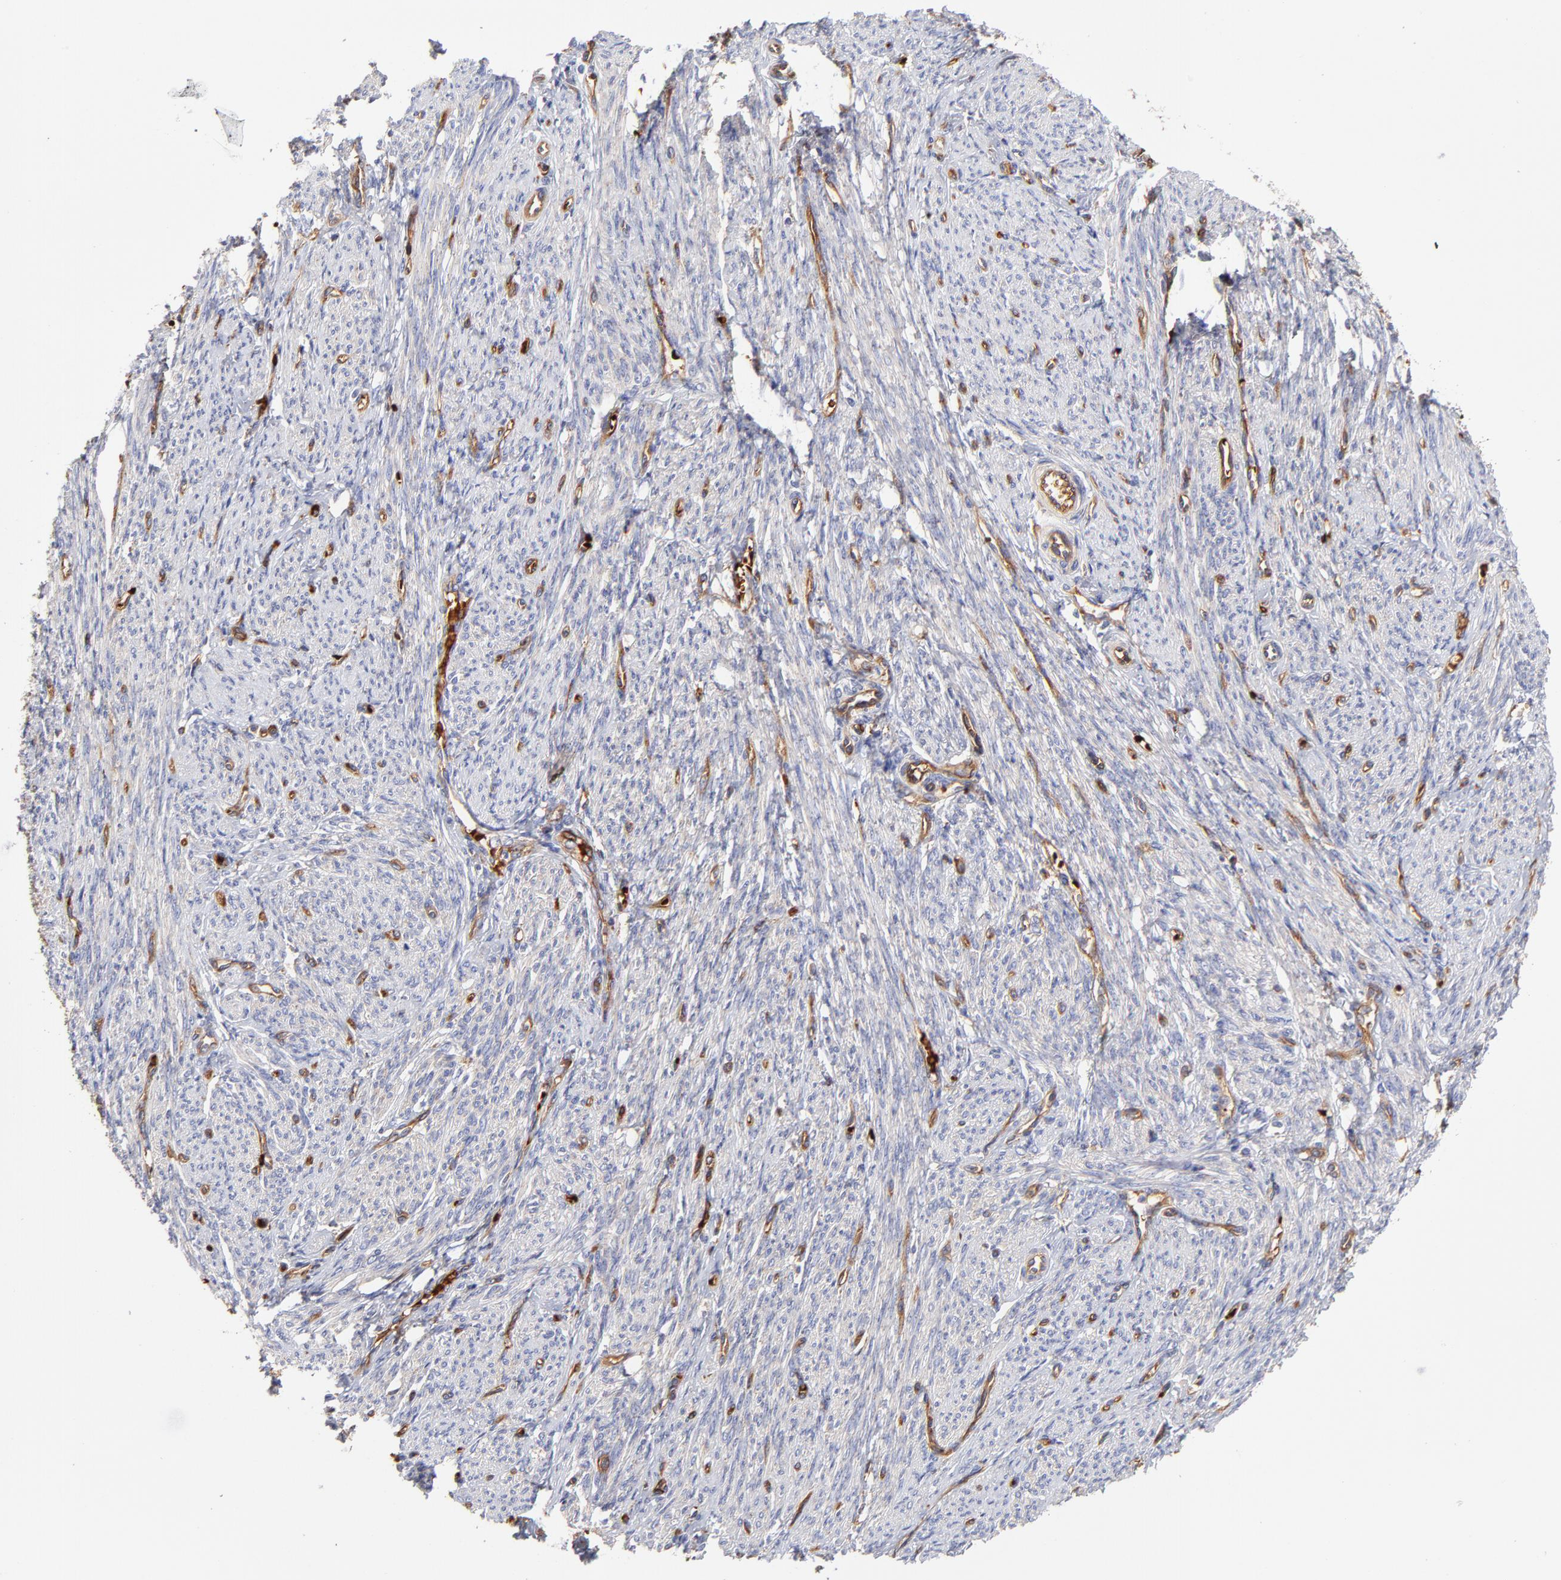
{"staining": {"intensity": "negative", "quantity": "none", "location": "none"}, "tissue": "smooth muscle", "cell_type": "Smooth muscle cells", "image_type": "normal", "snomed": [{"axis": "morphology", "description": "Normal tissue, NOS"}, {"axis": "topography", "description": "Smooth muscle"}, {"axis": "topography", "description": "Cervix"}], "caption": "The image shows no significant staining in smooth muscle cells of smooth muscle. Brightfield microscopy of immunohistochemistry stained with DAB (3,3'-diaminobenzidine) (brown) and hematoxylin (blue), captured at high magnification.", "gene": "CD2AP", "patient": {"sex": "female", "age": 70}}